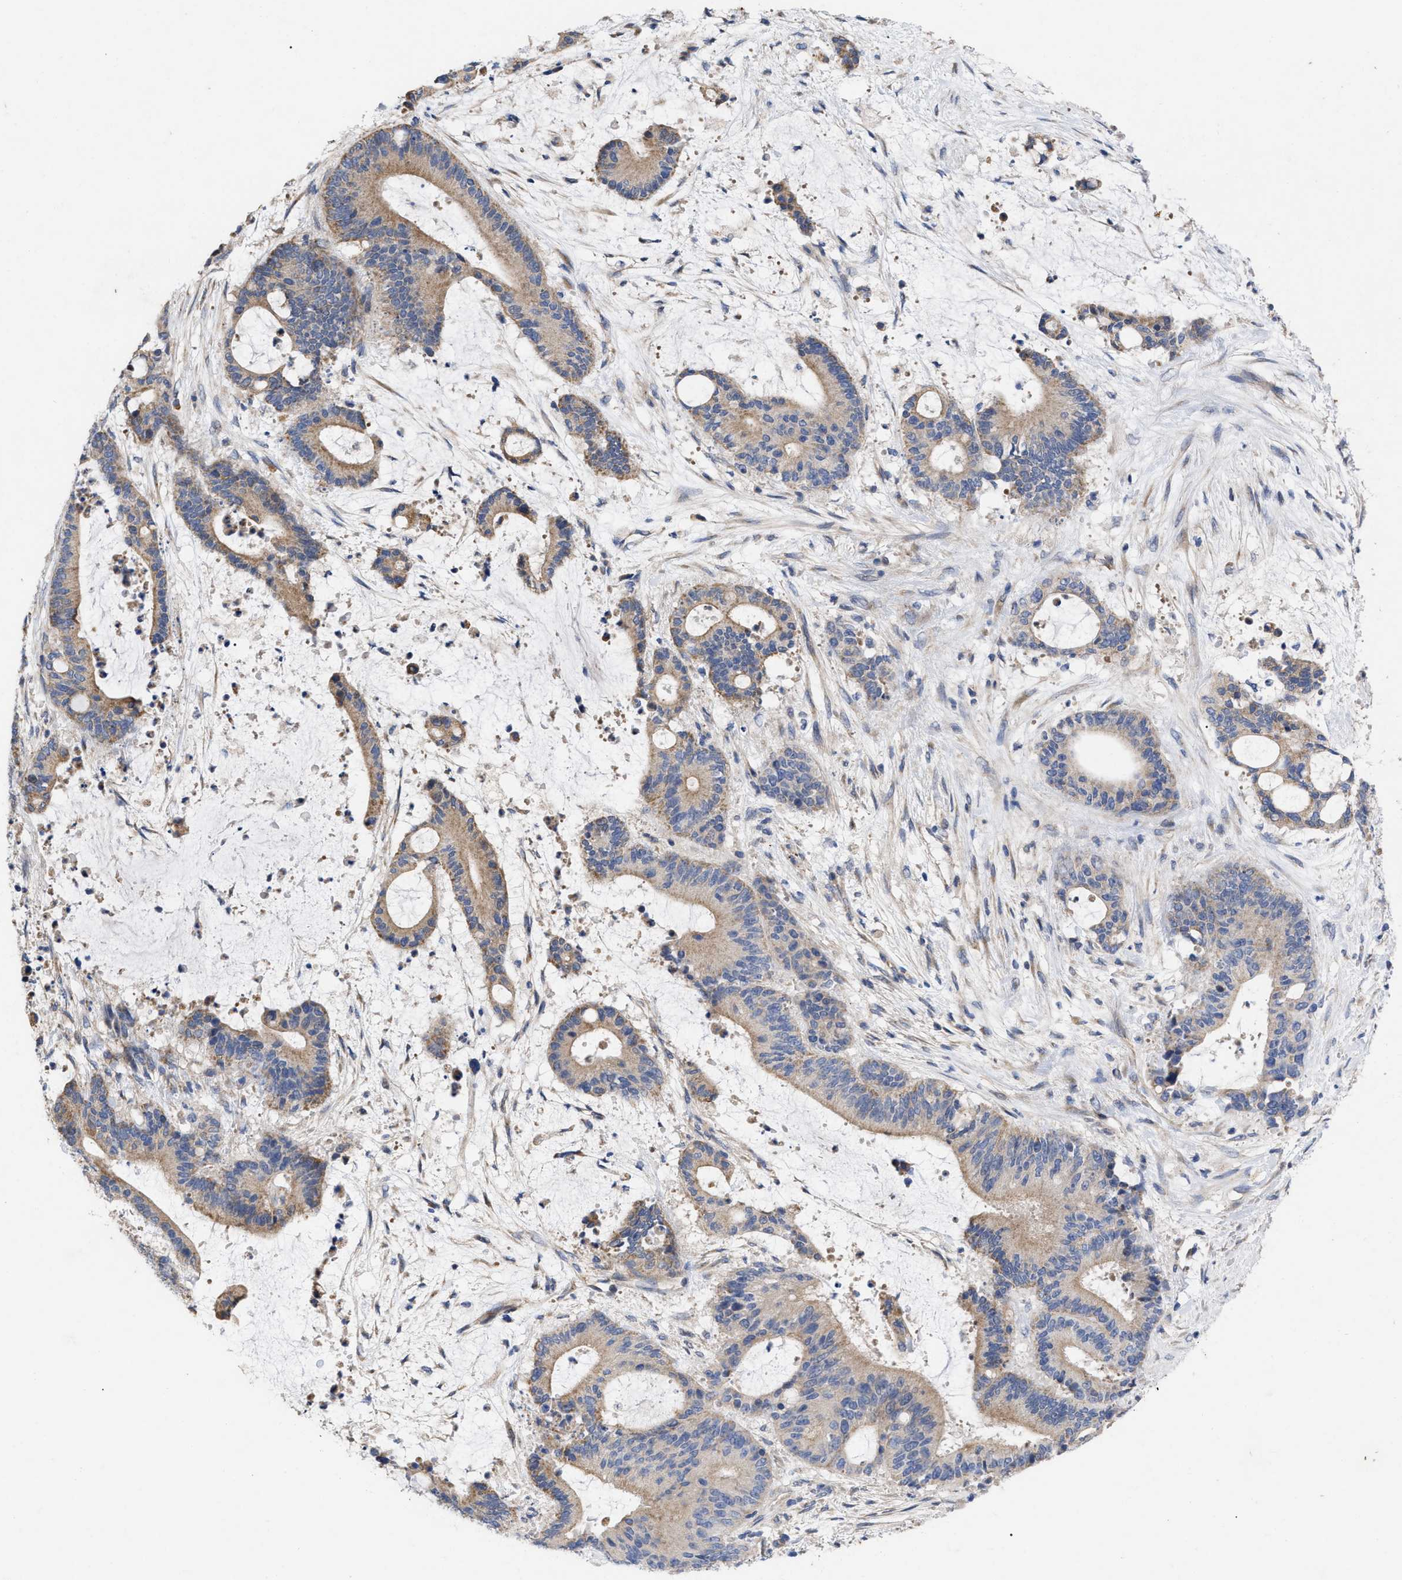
{"staining": {"intensity": "moderate", "quantity": ">75%", "location": "cytoplasmic/membranous"}, "tissue": "liver cancer", "cell_type": "Tumor cells", "image_type": "cancer", "snomed": [{"axis": "morphology", "description": "Normal tissue, NOS"}, {"axis": "morphology", "description": "Cholangiocarcinoma"}, {"axis": "topography", "description": "Liver"}, {"axis": "topography", "description": "Peripheral nerve tissue"}], "caption": "The histopathology image exhibits immunohistochemical staining of liver cancer (cholangiocarcinoma). There is moderate cytoplasmic/membranous expression is appreciated in approximately >75% of tumor cells.", "gene": "VIP", "patient": {"sex": "female", "age": 73}}